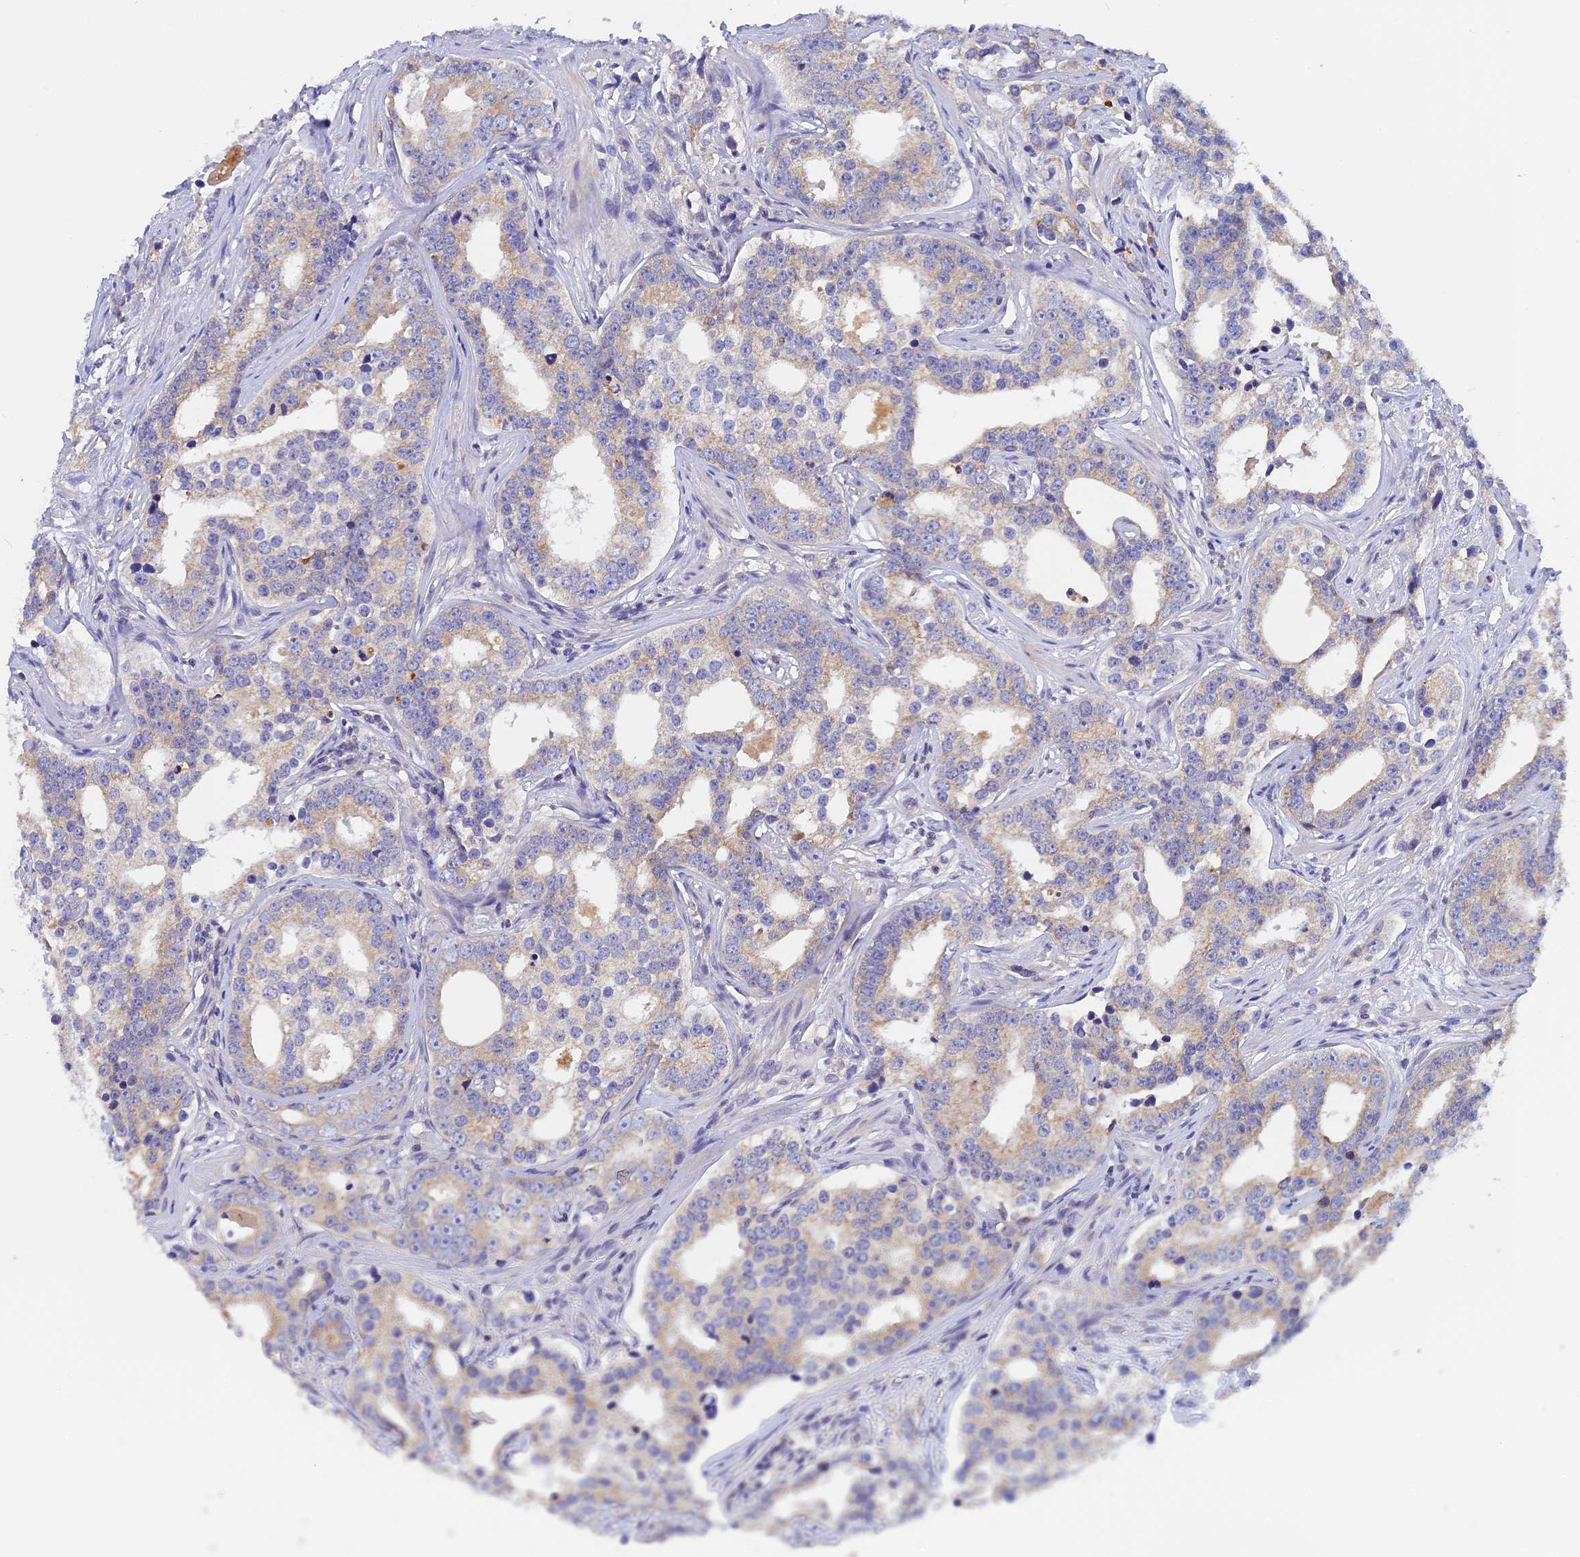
{"staining": {"intensity": "weak", "quantity": "25%-75%", "location": "cytoplasmic/membranous"}, "tissue": "prostate cancer", "cell_type": "Tumor cells", "image_type": "cancer", "snomed": [{"axis": "morphology", "description": "Adenocarcinoma, High grade"}, {"axis": "topography", "description": "Prostate"}], "caption": "Adenocarcinoma (high-grade) (prostate) was stained to show a protein in brown. There is low levels of weak cytoplasmic/membranous positivity in approximately 25%-75% of tumor cells.", "gene": "CACNA1B", "patient": {"sex": "male", "age": 62}}